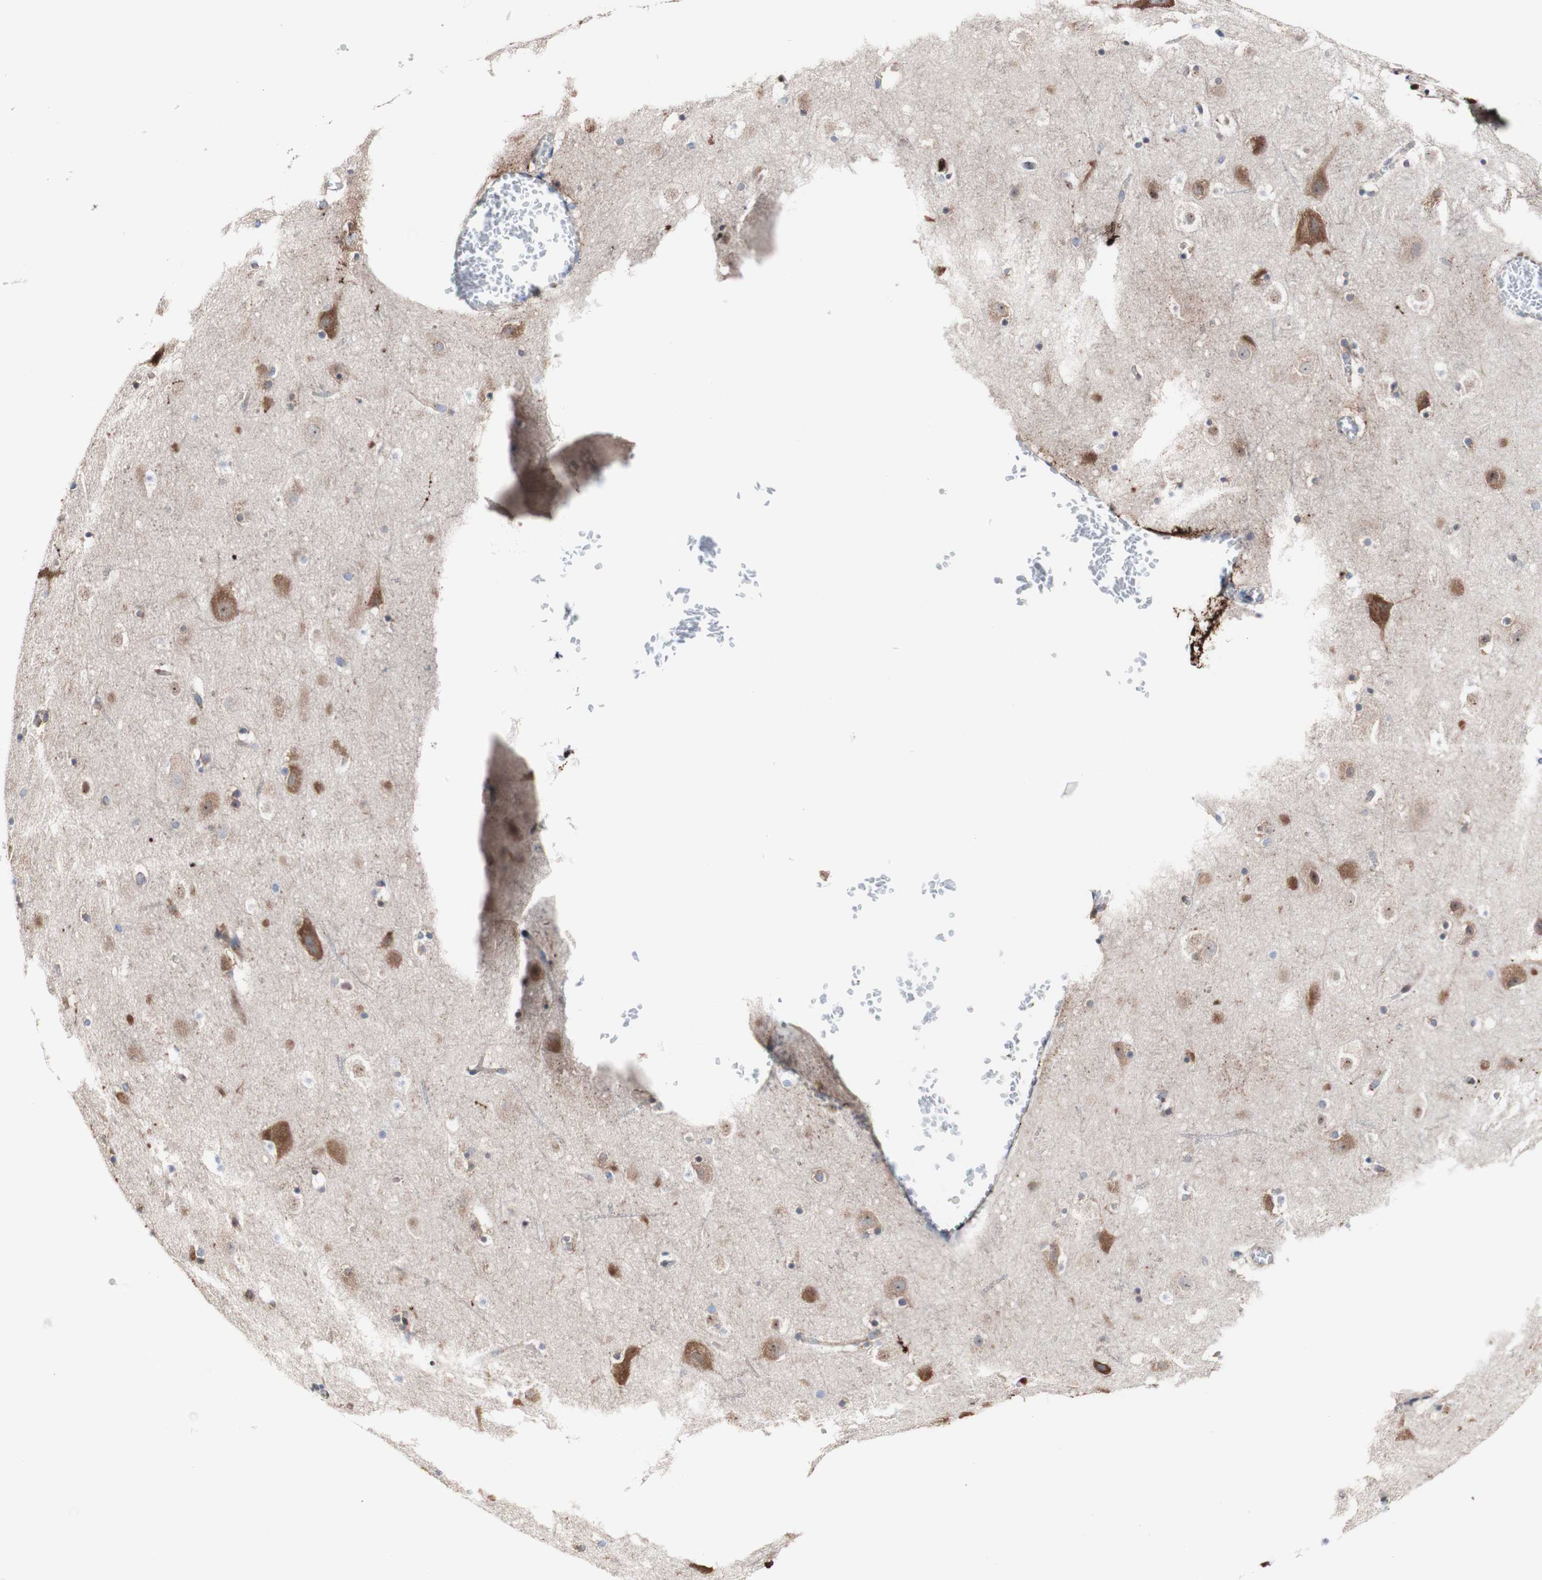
{"staining": {"intensity": "strong", "quantity": ">75%", "location": "cytoplasmic/membranous"}, "tissue": "cerebral cortex", "cell_type": "Endothelial cells", "image_type": "normal", "snomed": [{"axis": "morphology", "description": "Normal tissue, NOS"}, {"axis": "topography", "description": "Cerebral cortex"}], "caption": "Protein expression analysis of benign human cerebral cortex reveals strong cytoplasmic/membranous staining in about >75% of endothelial cells.", "gene": "LRIG3", "patient": {"sex": "male", "age": 45}}